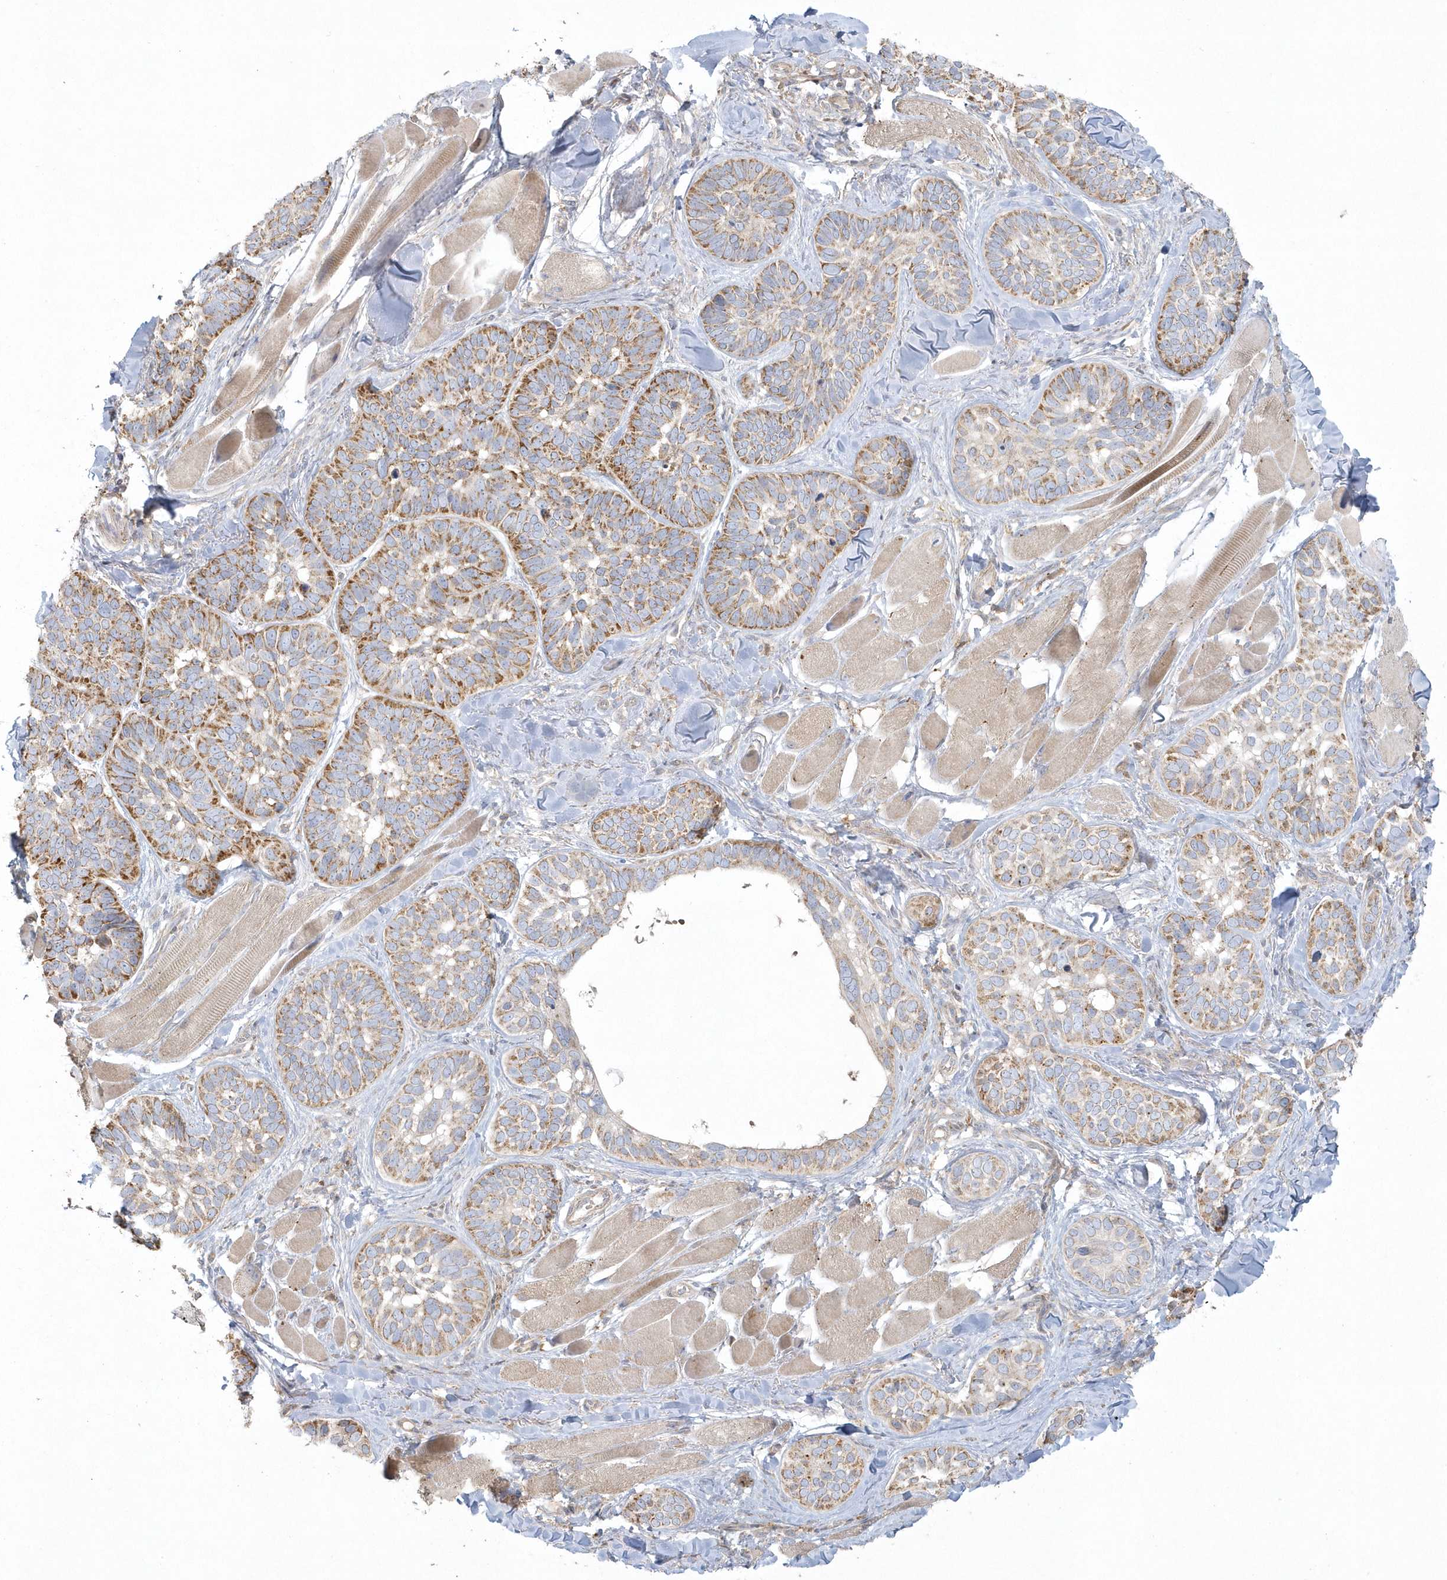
{"staining": {"intensity": "moderate", "quantity": ">75%", "location": "cytoplasmic/membranous"}, "tissue": "skin cancer", "cell_type": "Tumor cells", "image_type": "cancer", "snomed": [{"axis": "morphology", "description": "Basal cell carcinoma"}, {"axis": "topography", "description": "Skin"}], "caption": "There is medium levels of moderate cytoplasmic/membranous staining in tumor cells of skin basal cell carcinoma, as demonstrated by immunohistochemical staining (brown color).", "gene": "BLTP3A", "patient": {"sex": "male", "age": 62}}